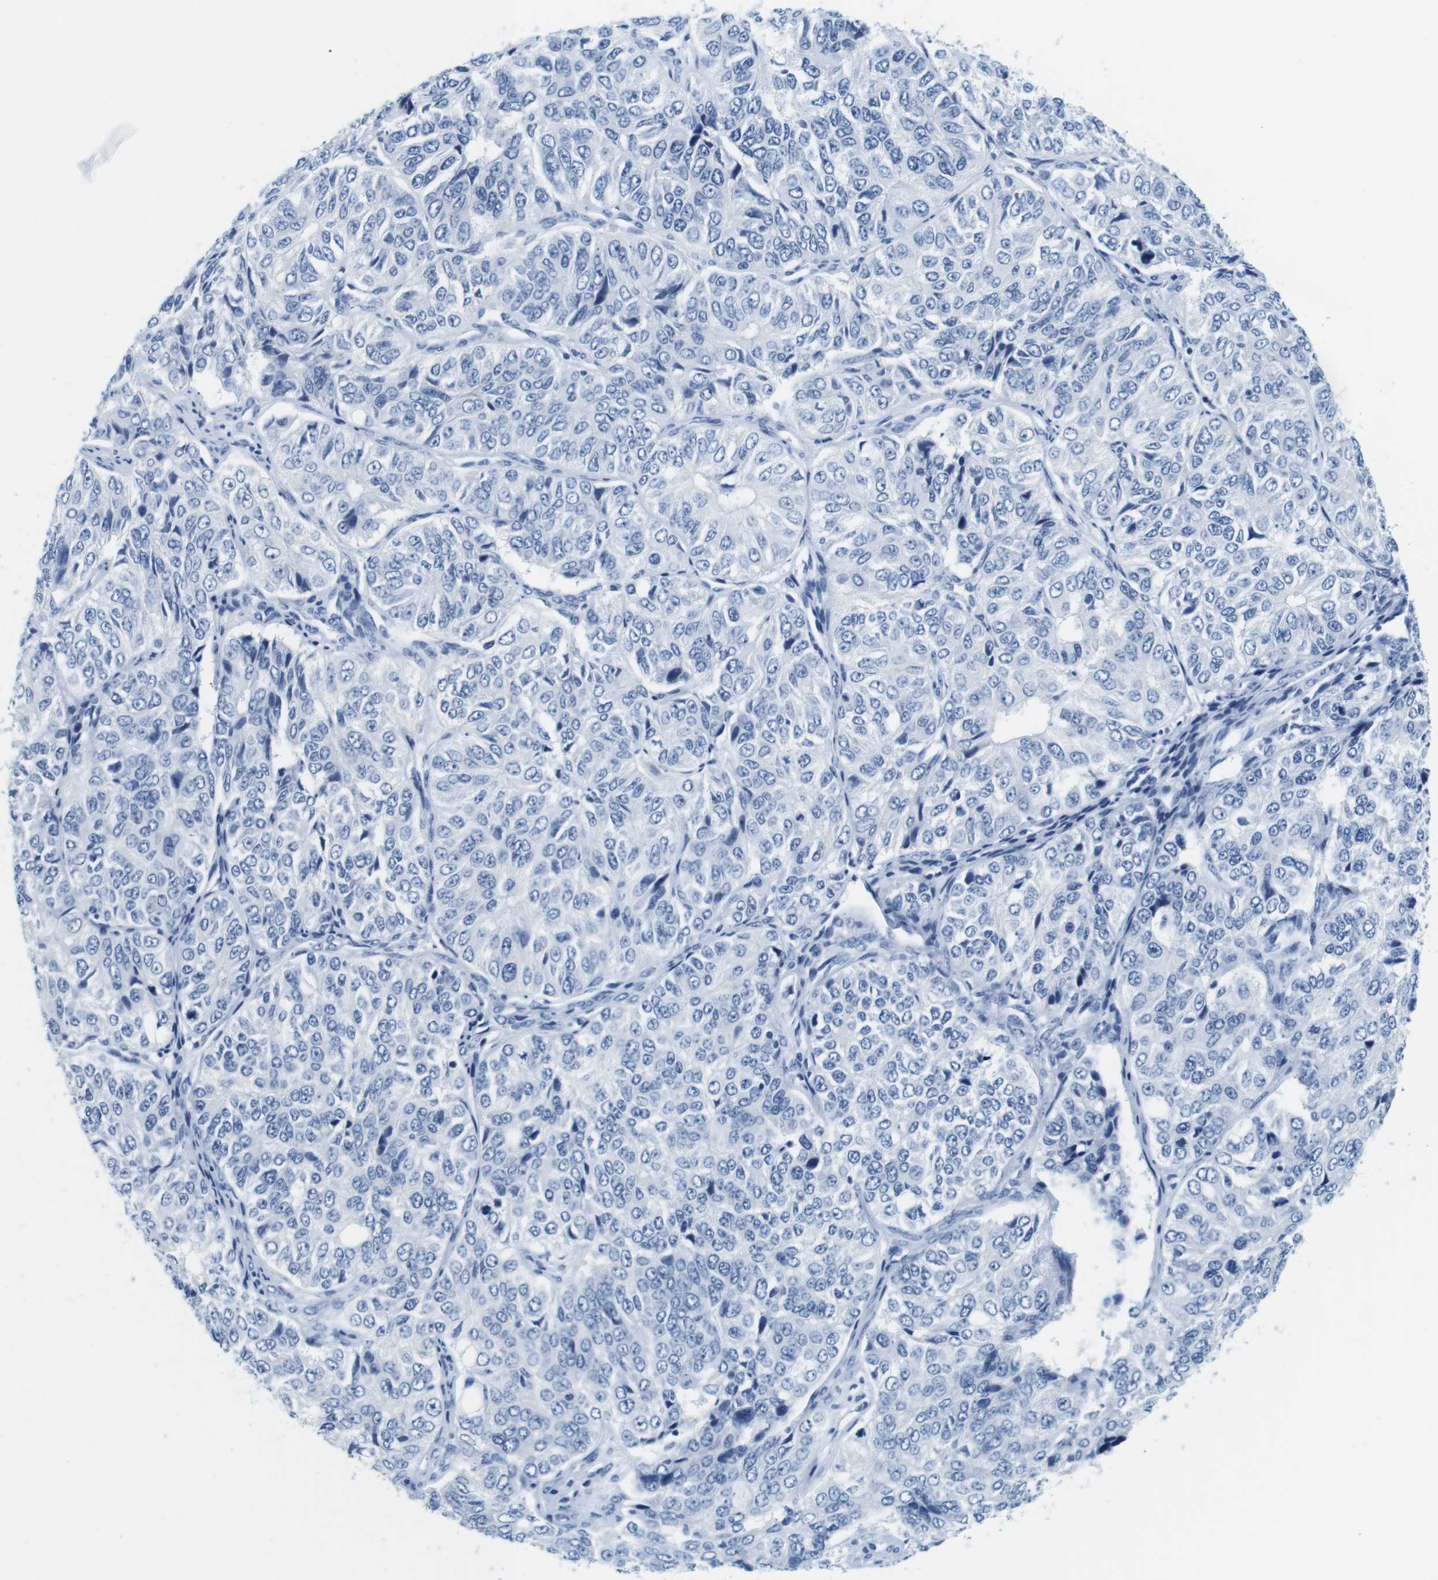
{"staining": {"intensity": "negative", "quantity": "none", "location": "none"}, "tissue": "ovarian cancer", "cell_type": "Tumor cells", "image_type": "cancer", "snomed": [{"axis": "morphology", "description": "Carcinoma, endometroid"}, {"axis": "topography", "description": "Ovary"}], "caption": "Immunohistochemical staining of ovarian endometroid carcinoma displays no significant positivity in tumor cells.", "gene": "CYP2C9", "patient": {"sex": "female", "age": 51}}